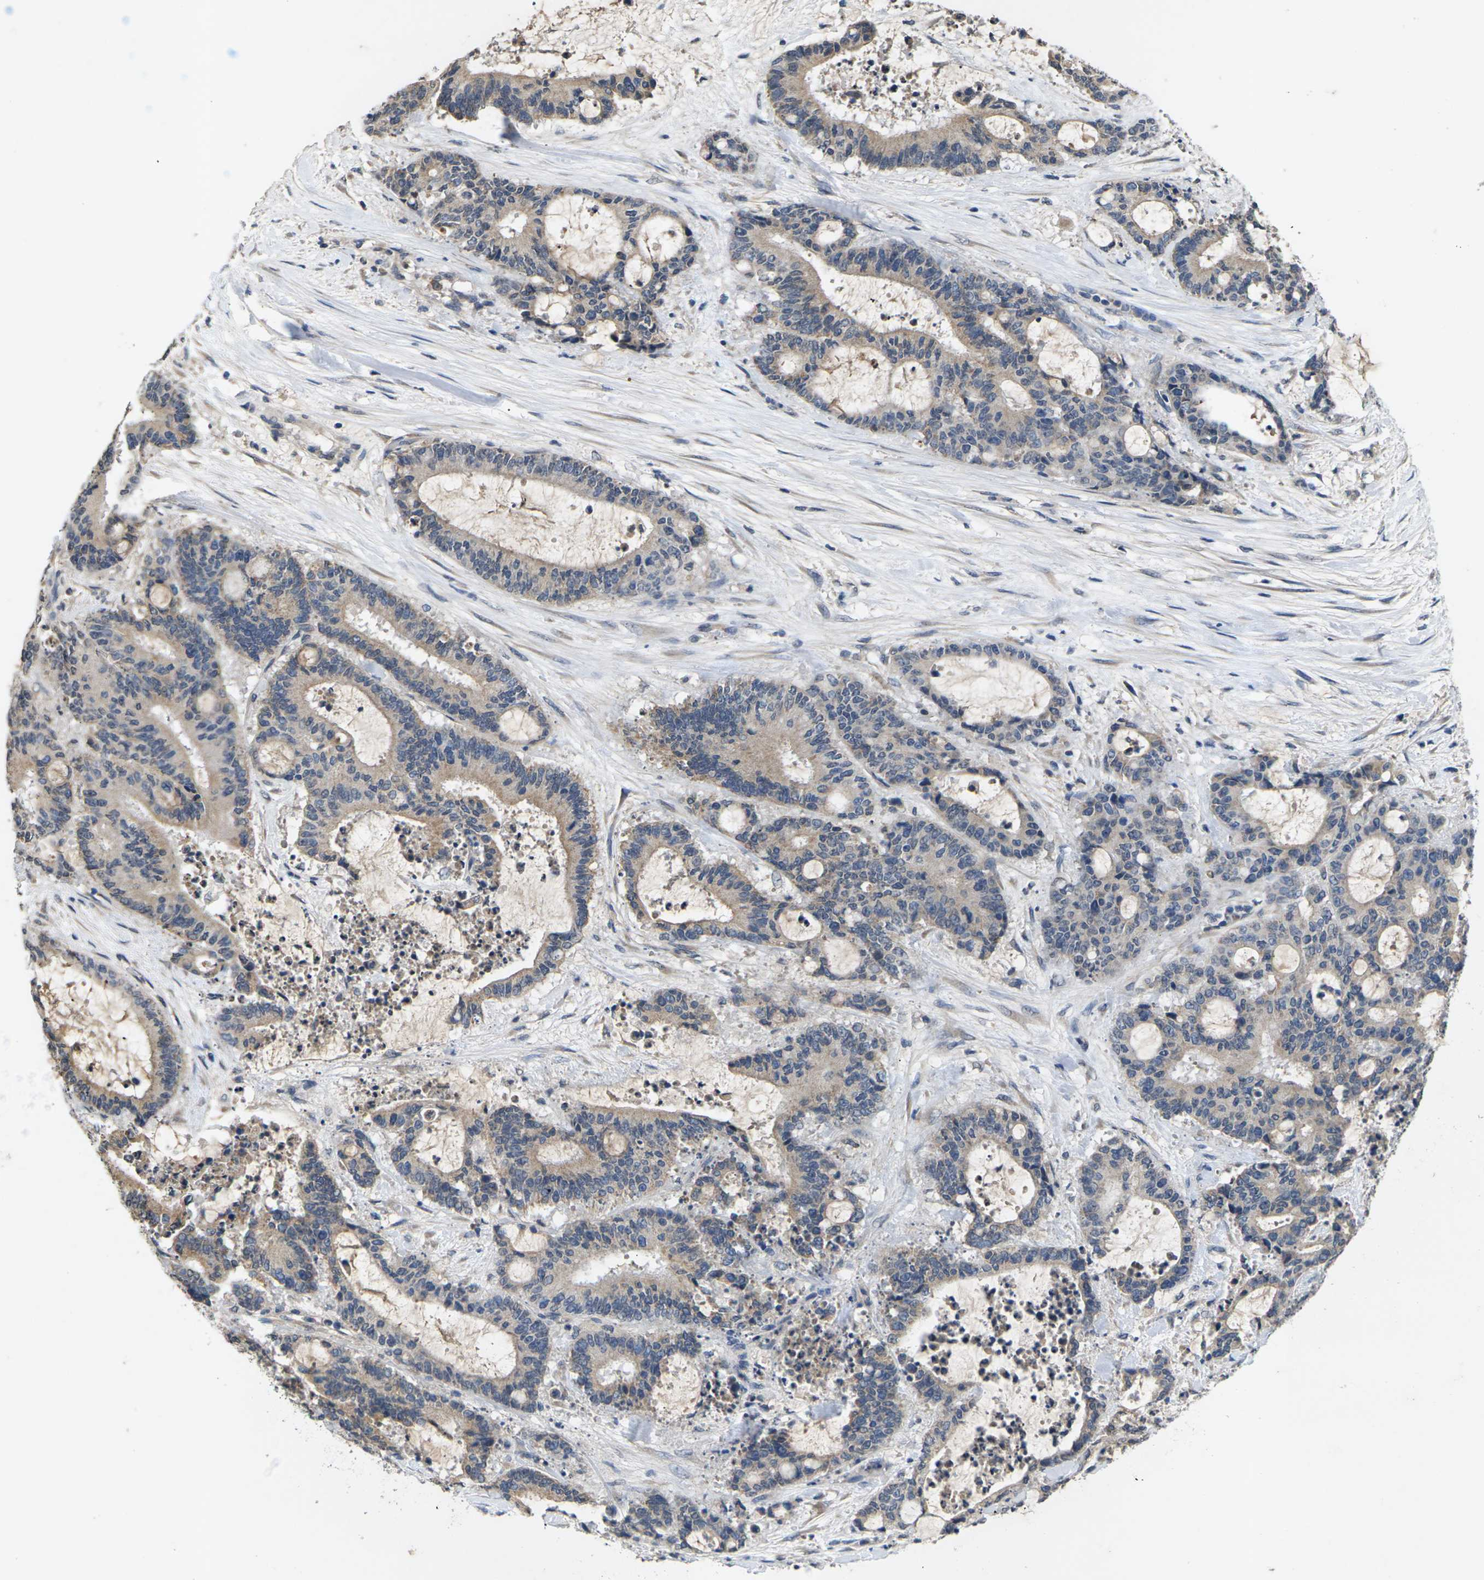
{"staining": {"intensity": "weak", "quantity": "<25%", "location": "cytoplasmic/membranous"}, "tissue": "liver cancer", "cell_type": "Tumor cells", "image_type": "cancer", "snomed": [{"axis": "morphology", "description": "Normal tissue, NOS"}, {"axis": "morphology", "description": "Cholangiocarcinoma"}, {"axis": "topography", "description": "Liver"}, {"axis": "topography", "description": "Peripheral nerve tissue"}], "caption": "Tumor cells are negative for protein expression in human liver cholangiocarcinoma.", "gene": "SLC2A2", "patient": {"sex": "female", "age": 73}}